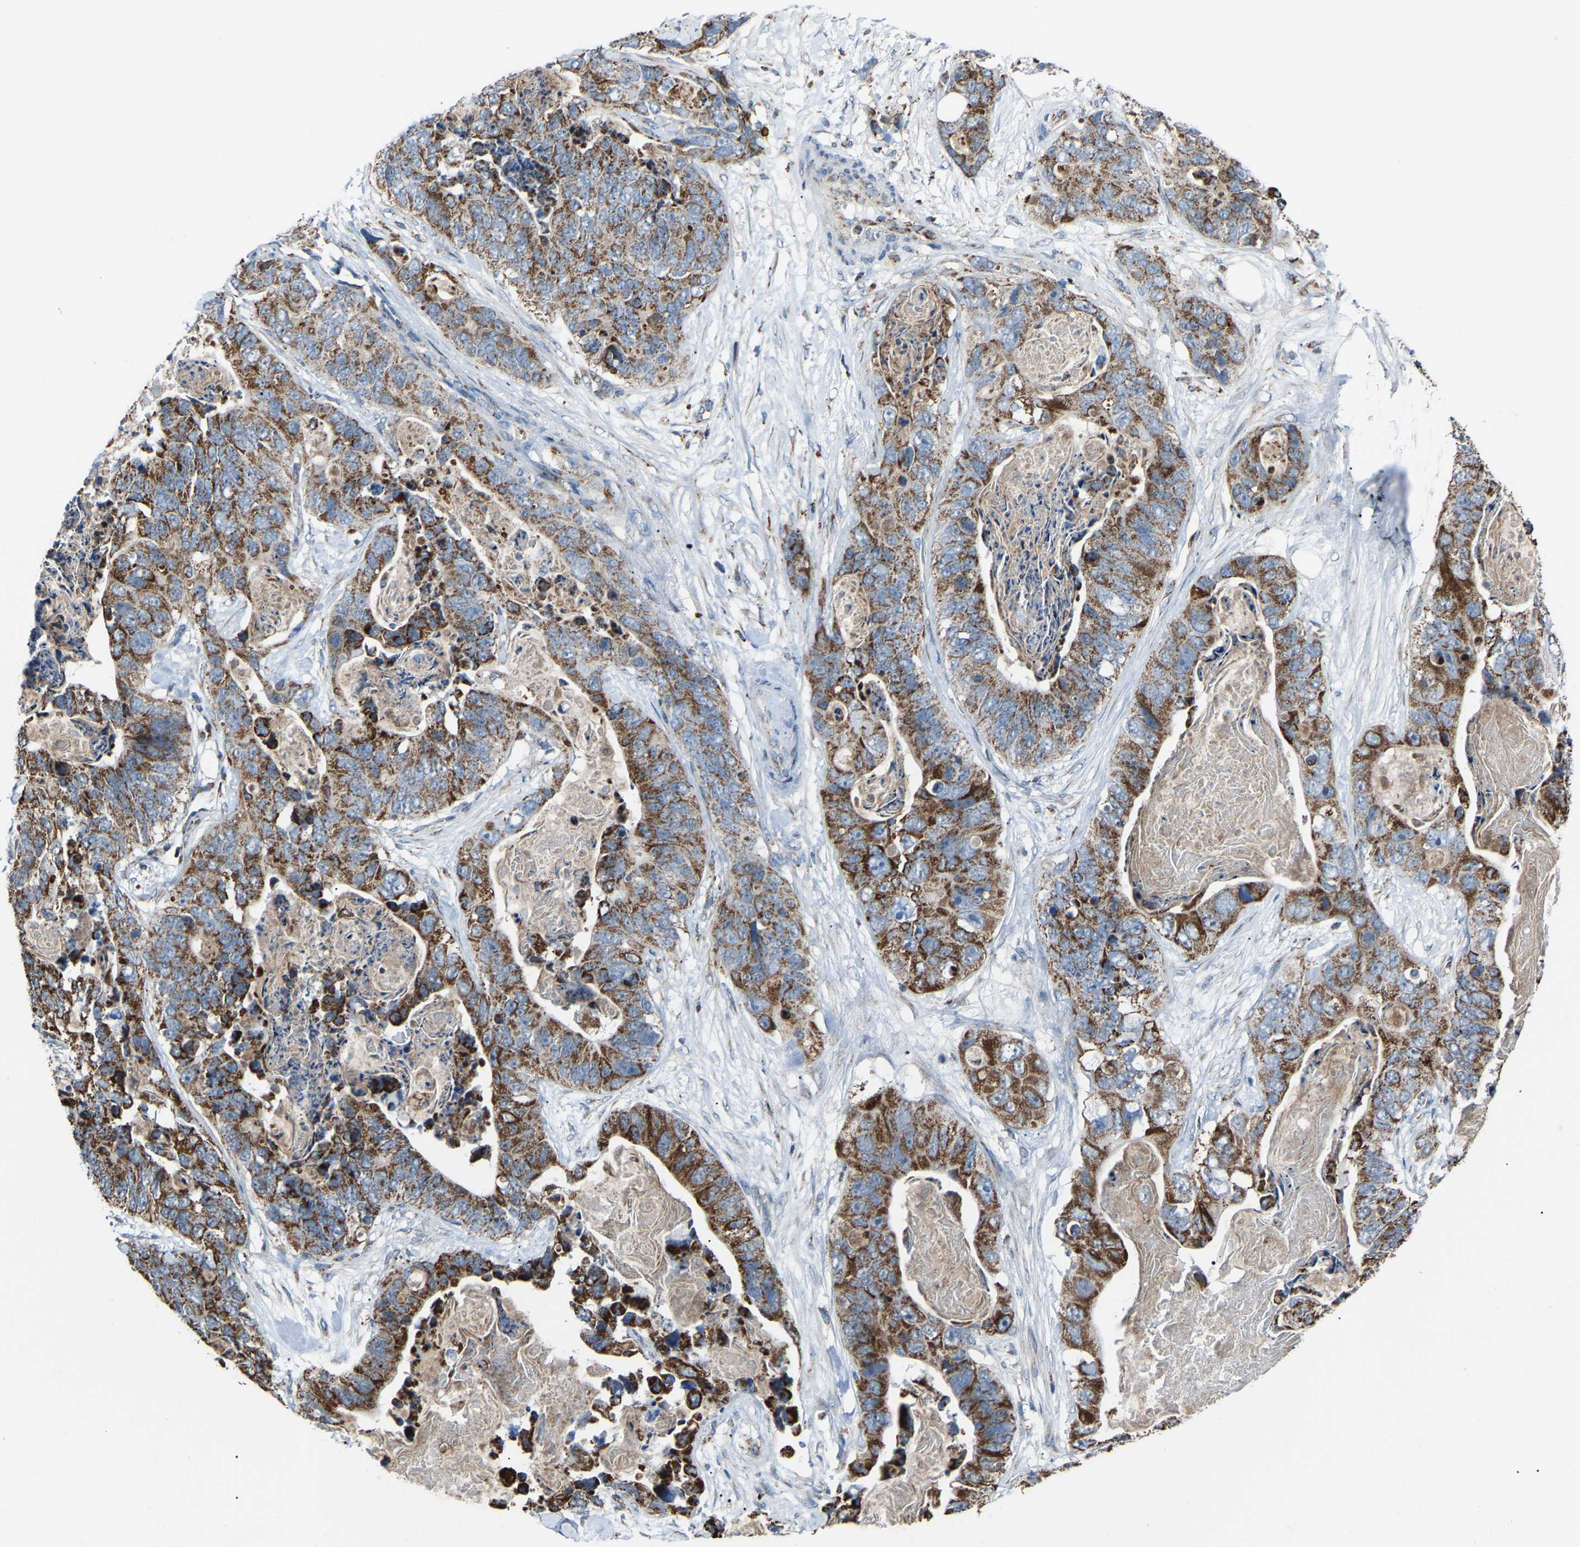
{"staining": {"intensity": "strong", "quantity": ">75%", "location": "cytoplasmic/membranous"}, "tissue": "stomach cancer", "cell_type": "Tumor cells", "image_type": "cancer", "snomed": [{"axis": "morphology", "description": "Adenocarcinoma, NOS"}, {"axis": "topography", "description": "Stomach"}], "caption": "An immunohistochemistry histopathology image of tumor tissue is shown. Protein staining in brown shows strong cytoplasmic/membranous positivity in stomach adenocarcinoma within tumor cells.", "gene": "CANT1", "patient": {"sex": "female", "age": 89}}